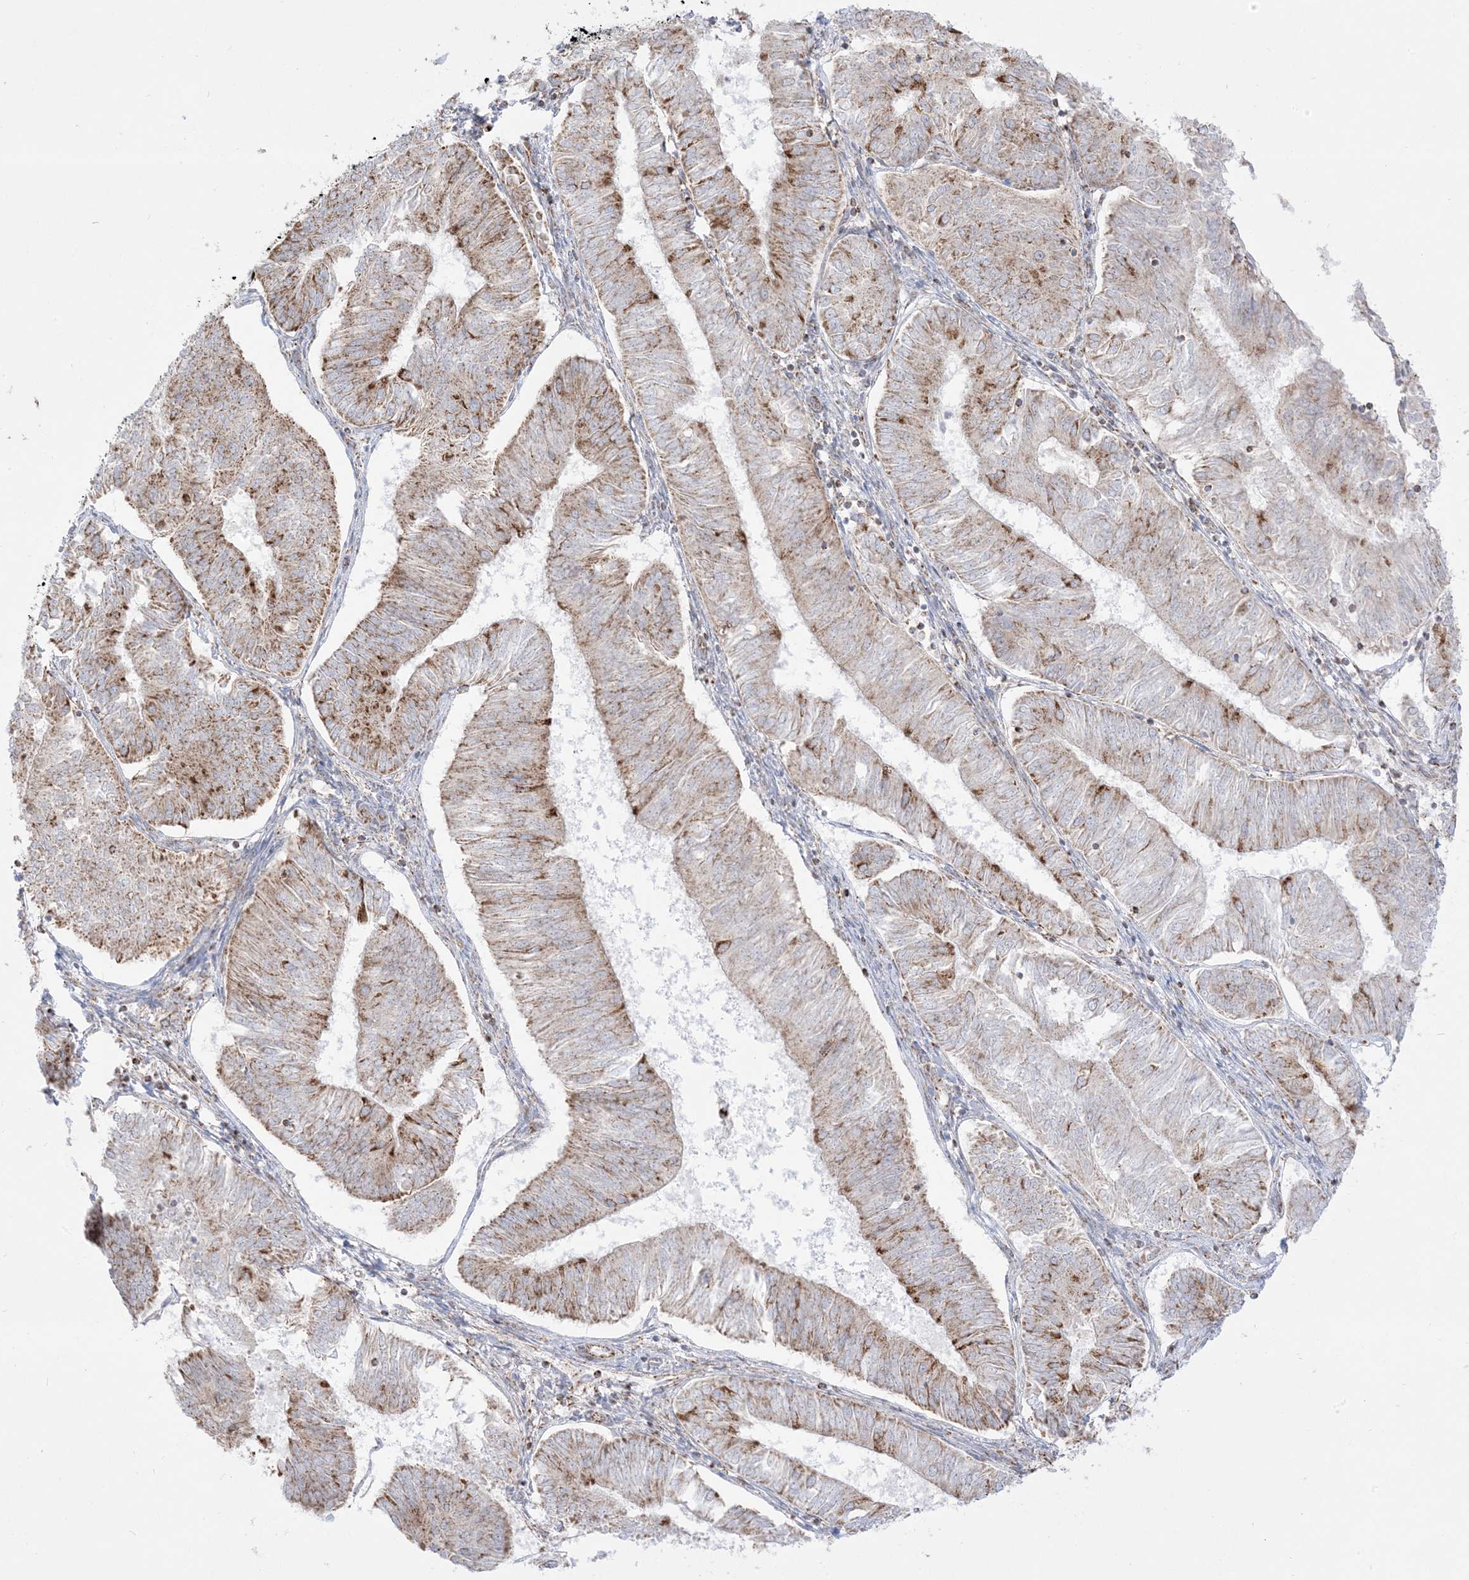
{"staining": {"intensity": "moderate", "quantity": "25%-75%", "location": "cytoplasmic/membranous"}, "tissue": "endometrial cancer", "cell_type": "Tumor cells", "image_type": "cancer", "snomed": [{"axis": "morphology", "description": "Adenocarcinoma, NOS"}, {"axis": "topography", "description": "Endometrium"}], "caption": "This is an image of immunohistochemistry (IHC) staining of endometrial cancer, which shows moderate positivity in the cytoplasmic/membranous of tumor cells.", "gene": "MRPS36", "patient": {"sex": "female", "age": 58}}